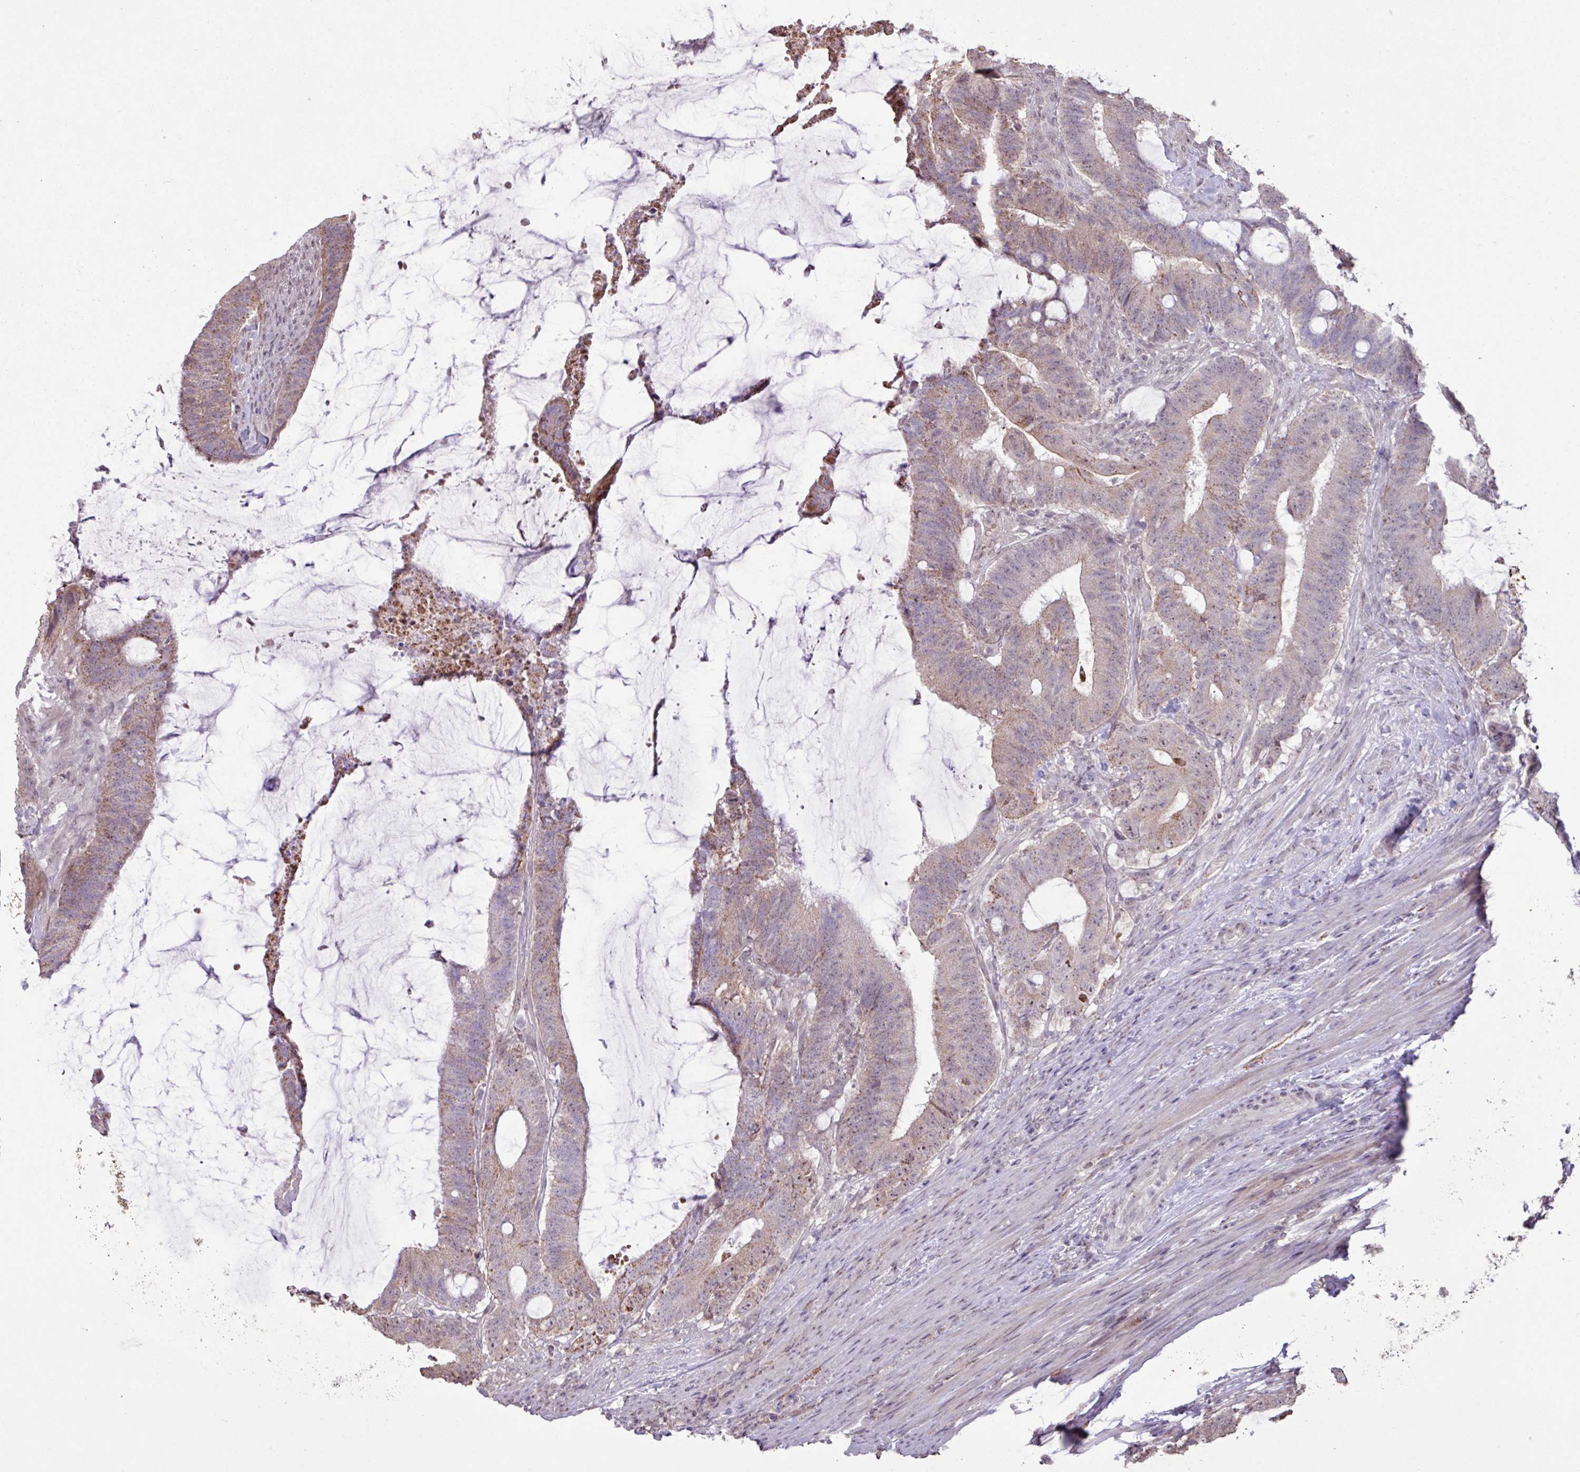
{"staining": {"intensity": "weak", "quantity": "25%-75%", "location": "cytoplasmic/membranous,nuclear"}, "tissue": "colorectal cancer", "cell_type": "Tumor cells", "image_type": "cancer", "snomed": [{"axis": "morphology", "description": "Adenocarcinoma, NOS"}, {"axis": "topography", "description": "Colon"}], "caption": "This micrograph shows colorectal cancer (adenocarcinoma) stained with immunohistochemistry (IHC) to label a protein in brown. The cytoplasmic/membranous and nuclear of tumor cells show weak positivity for the protein. Nuclei are counter-stained blue.", "gene": "L3MBTL3", "patient": {"sex": "female", "age": 43}}